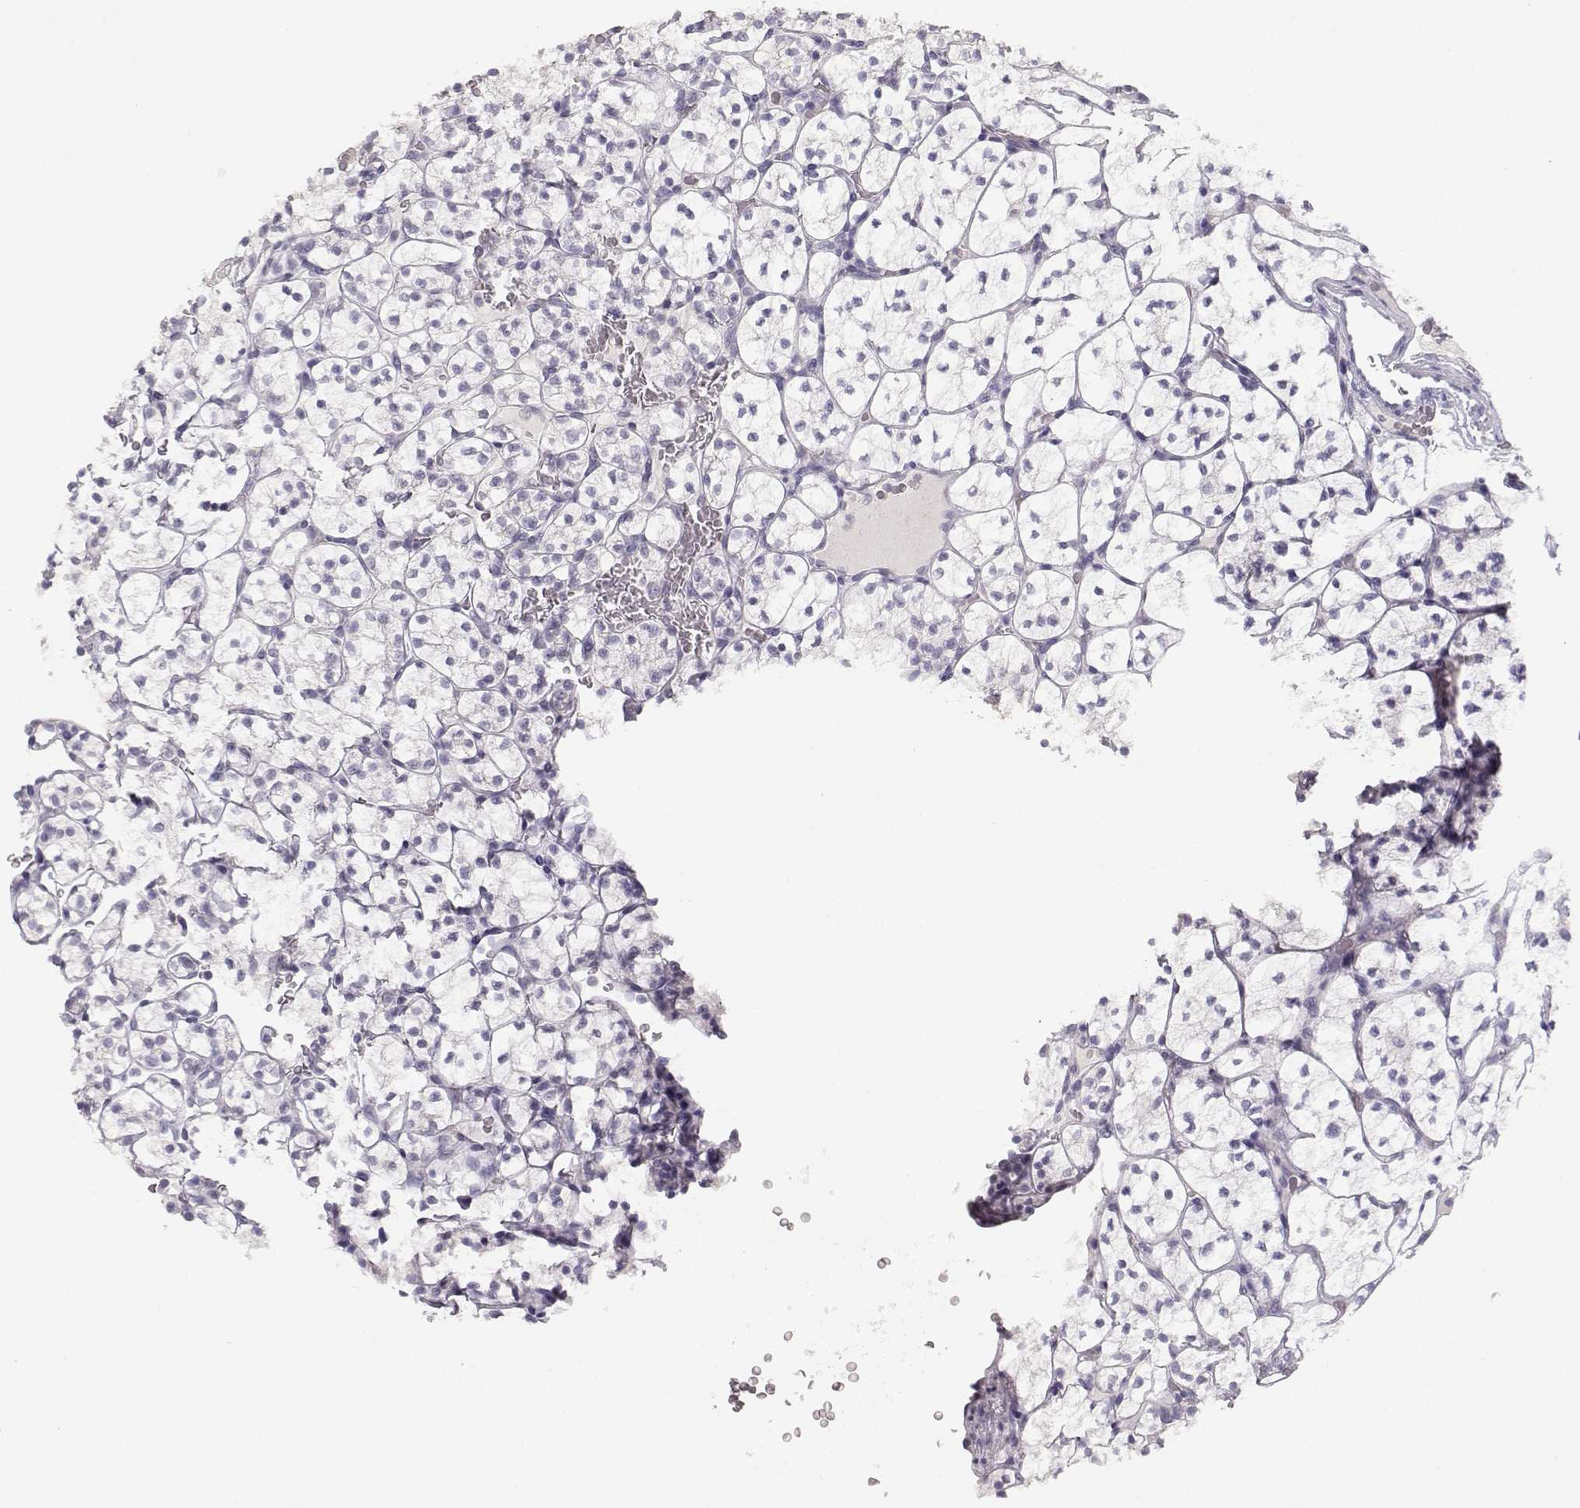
{"staining": {"intensity": "negative", "quantity": "none", "location": "none"}, "tissue": "renal cancer", "cell_type": "Tumor cells", "image_type": "cancer", "snomed": [{"axis": "morphology", "description": "Adenocarcinoma, NOS"}, {"axis": "topography", "description": "Kidney"}], "caption": "High magnification brightfield microscopy of renal cancer stained with DAB (brown) and counterstained with hematoxylin (blue): tumor cells show no significant expression.", "gene": "TKTL1", "patient": {"sex": "female", "age": 89}}